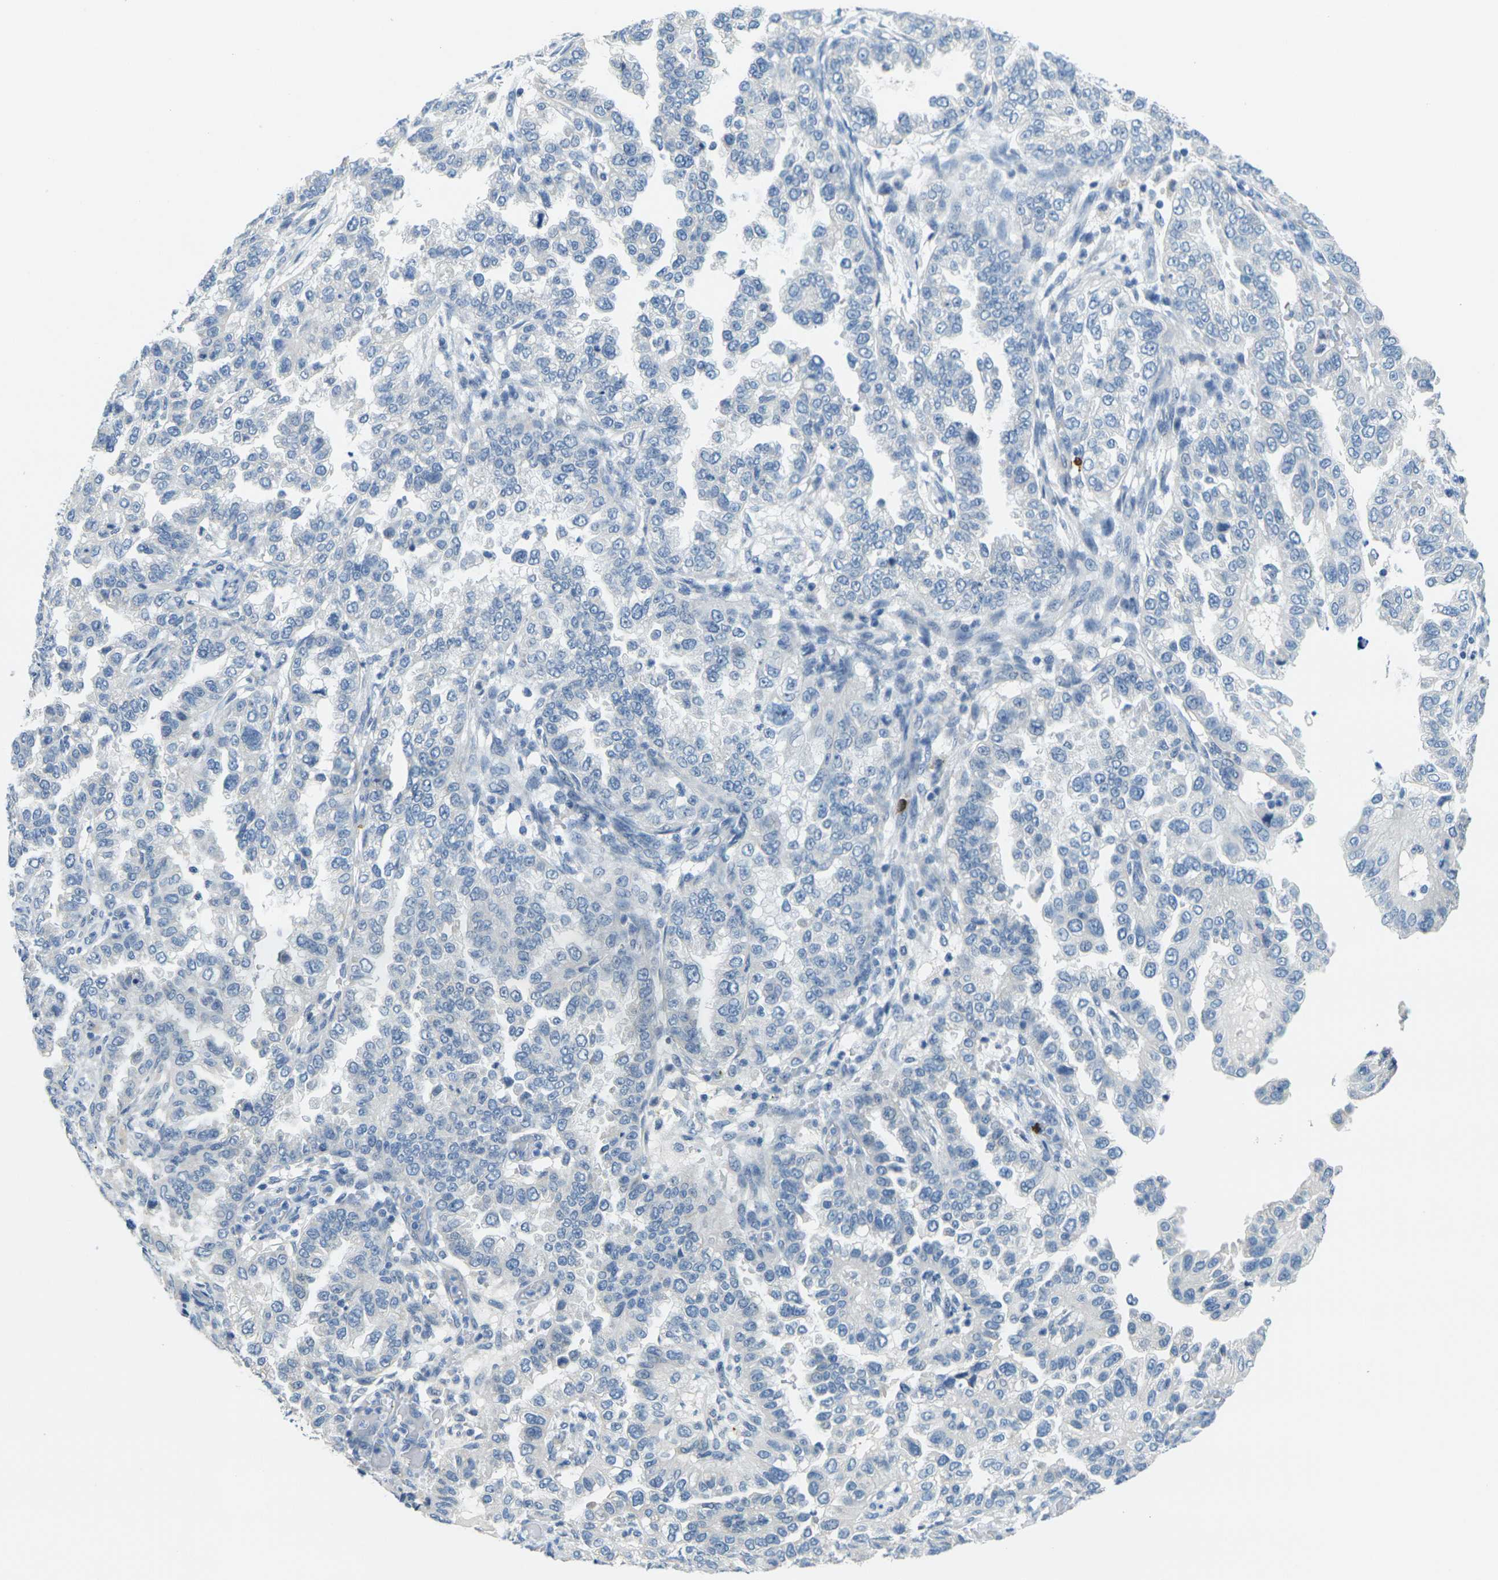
{"staining": {"intensity": "negative", "quantity": "none", "location": "none"}, "tissue": "endometrial cancer", "cell_type": "Tumor cells", "image_type": "cancer", "snomed": [{"axis": "morphology", "description": "Adenocarcinoma, NOS"}, {"axis": "topography", "description": "Endometrium"}], "caption": "This is a photomicrograph of immunohistochemistry staining of endometrial adenocarcinoma, which shows no staining in tumor cells.", "gene": "GPR15", "patient": {"sex": "female", "age": 85}}